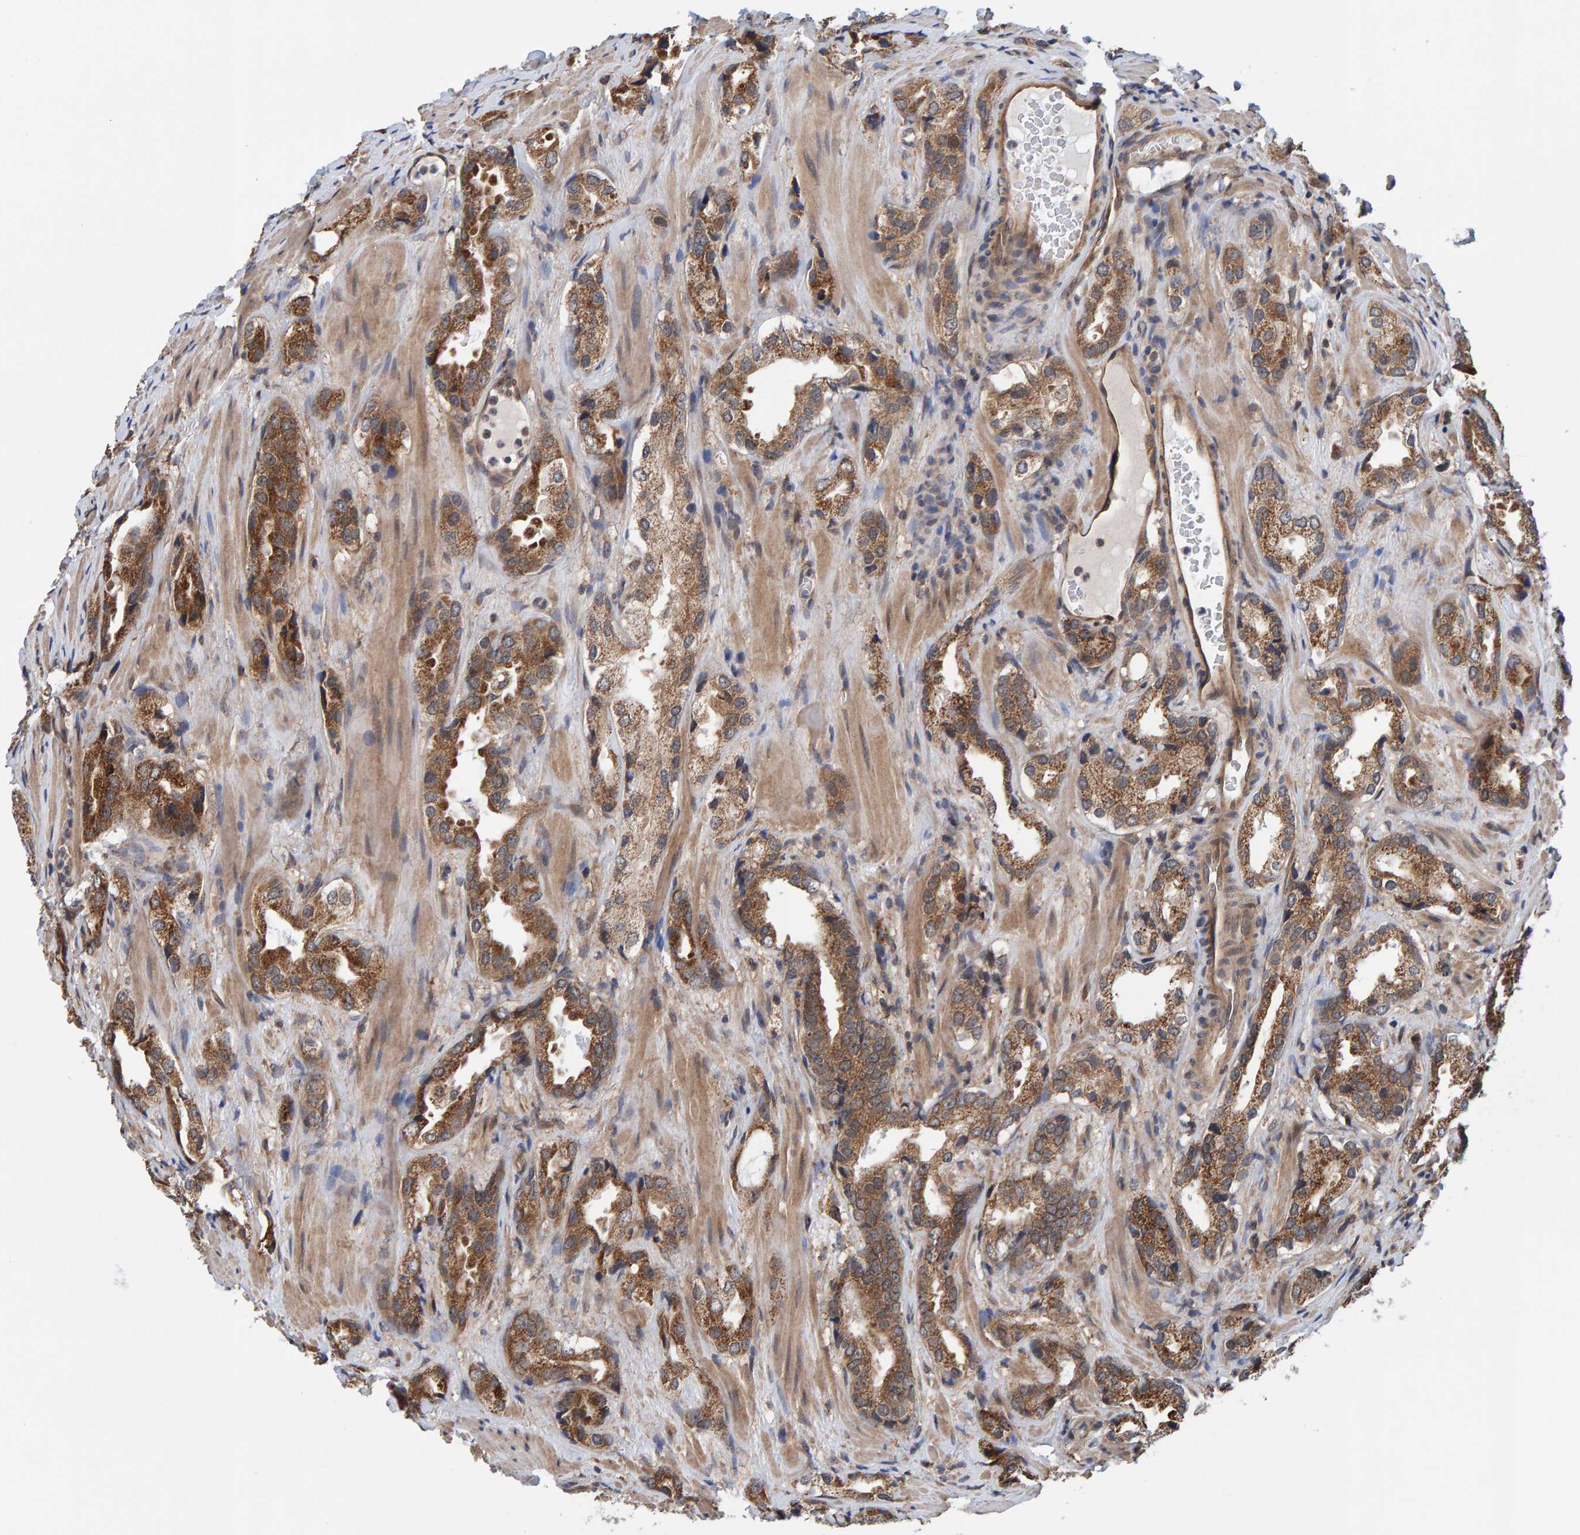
{"staining": {"intensity": "moderate", "quantity": ">75%", "location": "cytoplasmic/membranous"}, "tissue": "prostate cancer", "cell_type": "Tumor cells", "image_type": "cancer", "snomed": [{"axis": "morphology", "description": "Adenocarcinoma, High grade"}, {"axis": "topography", "description": "Prostate"}], "caption": "A high-resolution photomicrograph shows immunohistochemistry (IHC) staining of prostate cancer (adenocarcinoma (high-grade)), which demonstrates moderate cytoplasmic/membranous staining in approximately >75% of tumor cells.", "gene": "SCRN2", "patient": {"sex": "male", "age": 63}}